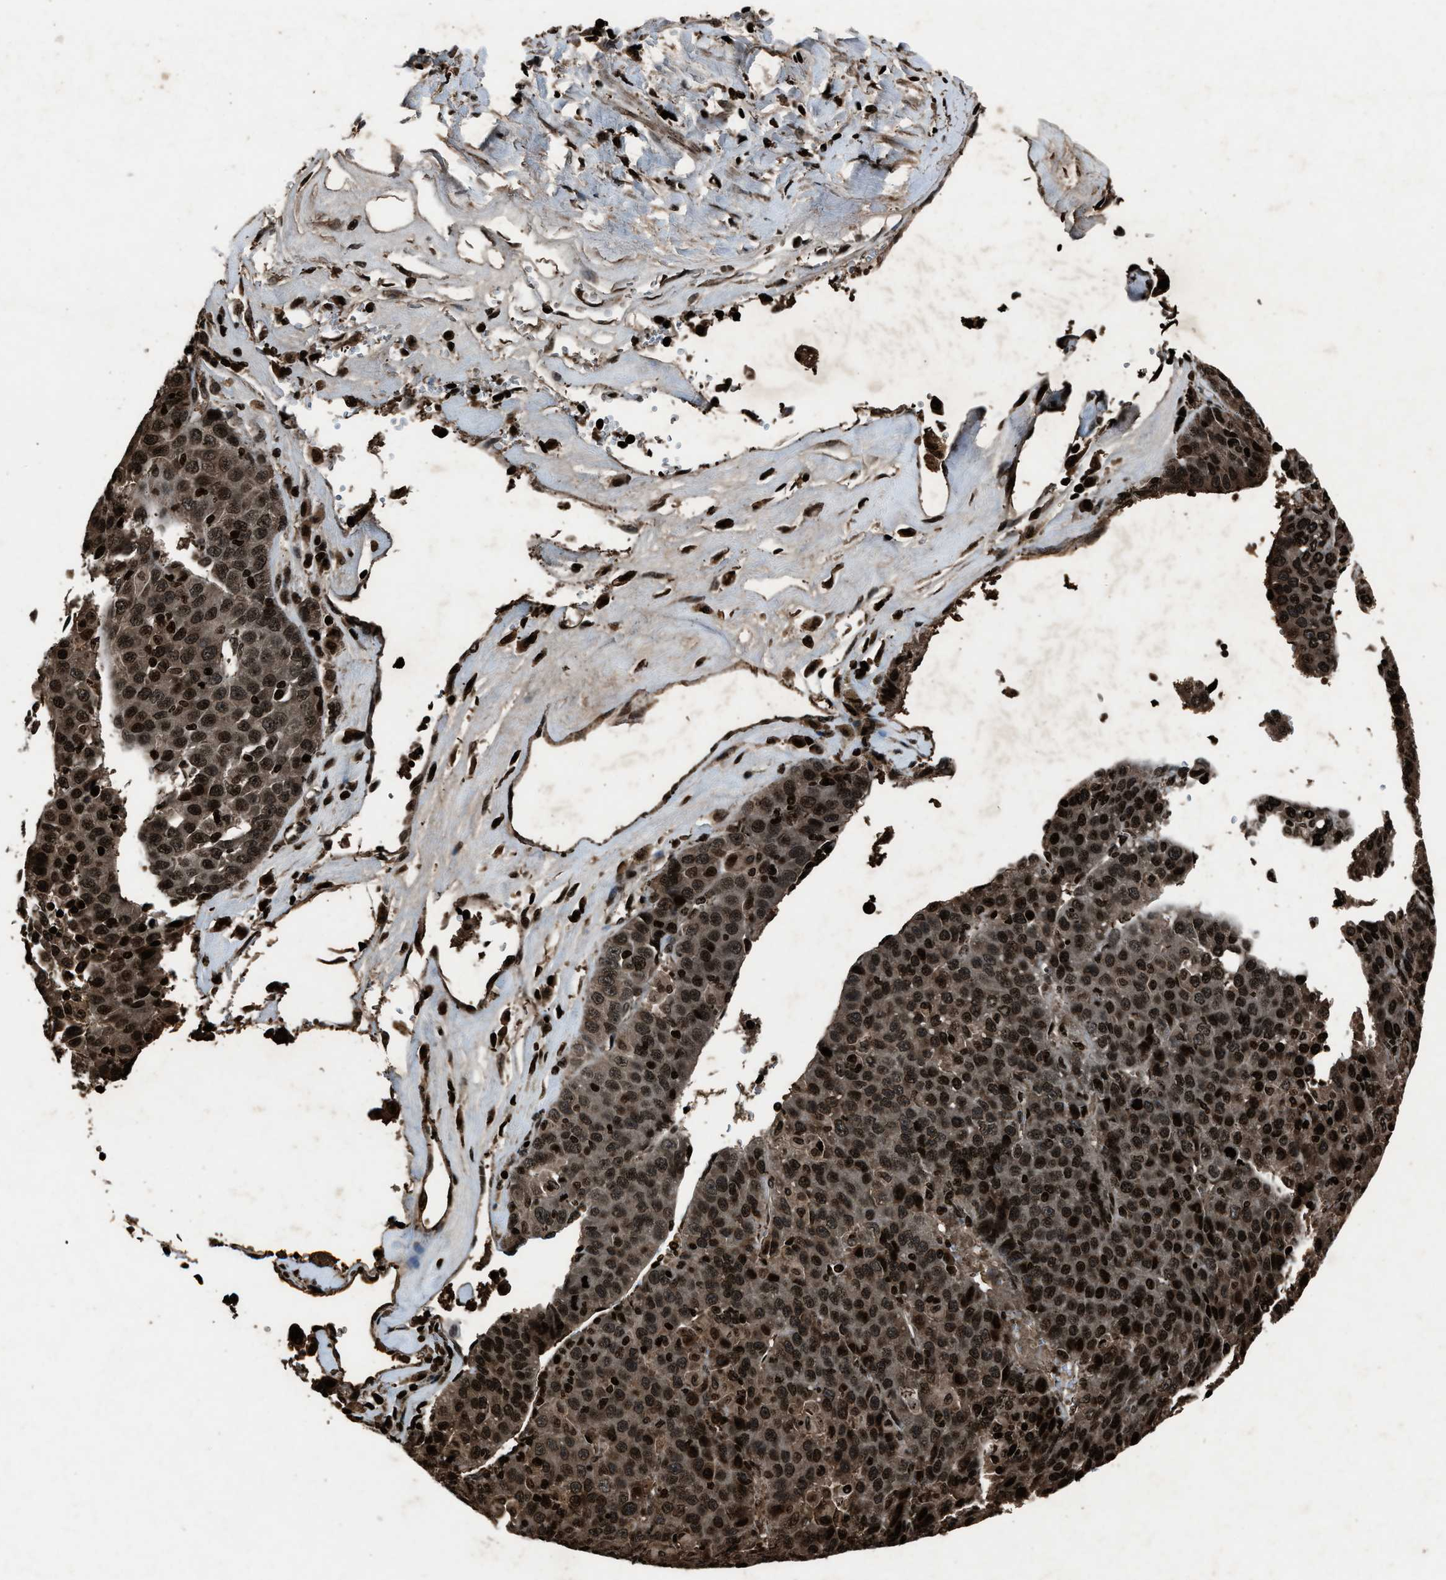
{"staining": {"intensity": "strong", "quantity": ">75%", "location": "cytoplasmic/membranous,nuclear"}, "tissue": "liver cancer", "cell_type": "Tumor cells", "image_type": "cancer", "snomed": [{"axis": "morphology", "description": "Carcinoma, Hepatocellular, NOS"}, {"axis": "topography", "description": "Liver"}], "caption": "DAB immunohistochemical staining of human liver cancer (hepatocellular carcinoma) reveals strong cytoplasmic/membranous and nuclear protein expression in approximately >75% of tumor cells.", "gene": "H4C1", "patient": {"sex": "female", "age": 53}}